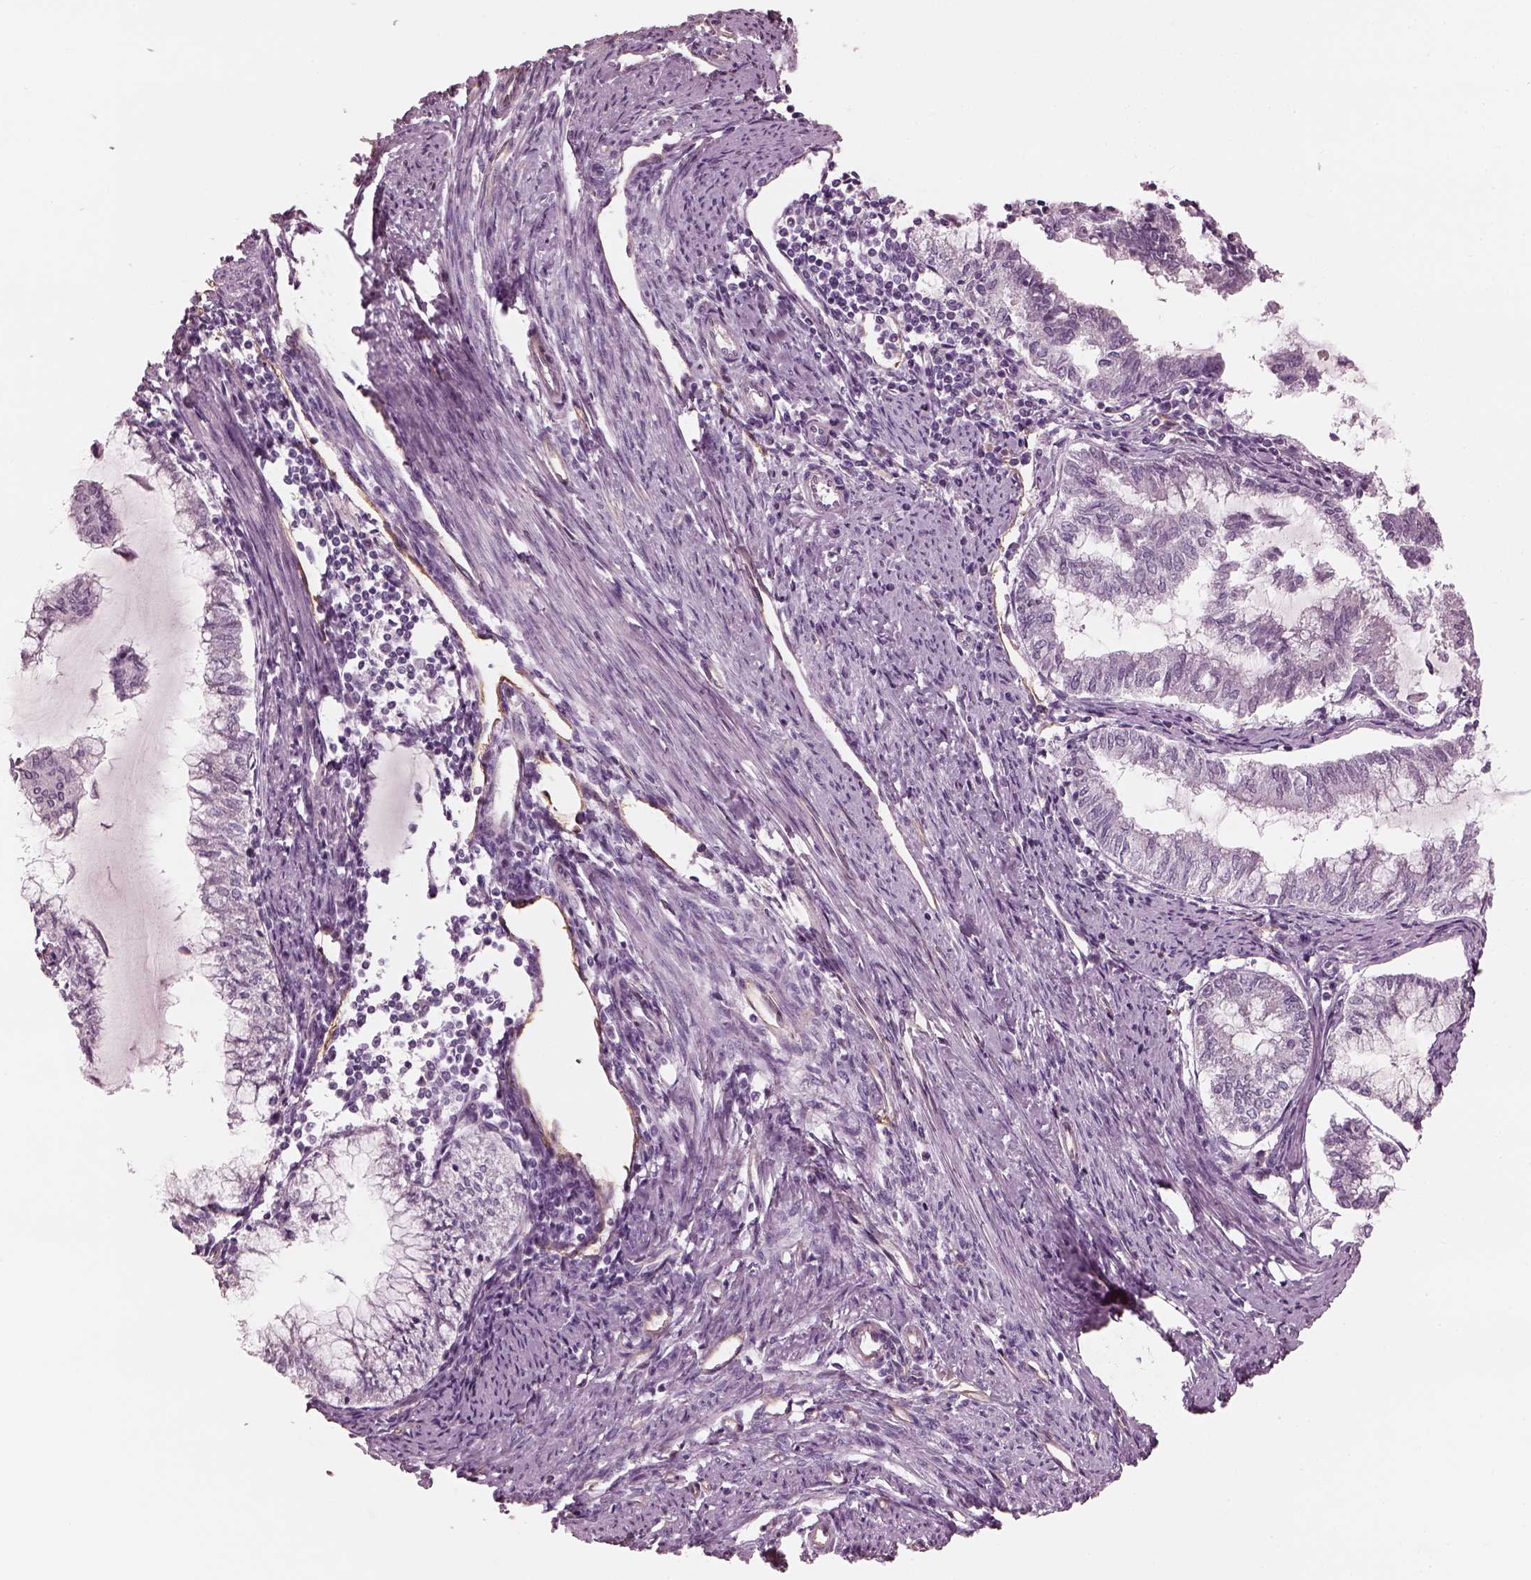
{"staining": {"intensity": "negative", "quantity": "none", "location": "none"}, "tissue": "endometrial cancer", "cell_type": "Tumor cells", "image_type": "cancer", "snomed": [{"axis": "morphology", "description": "Adenocarcinoma, NOS"}, {"axis": "topography", "description": "Endometrium"}], "caption": "Human endometrial cancer stained for a protein using immunohistochemistry shows no expression in tumor cells.", "gene": "EIF4E1B", "patient": {"sex": "female", "age": 79}}